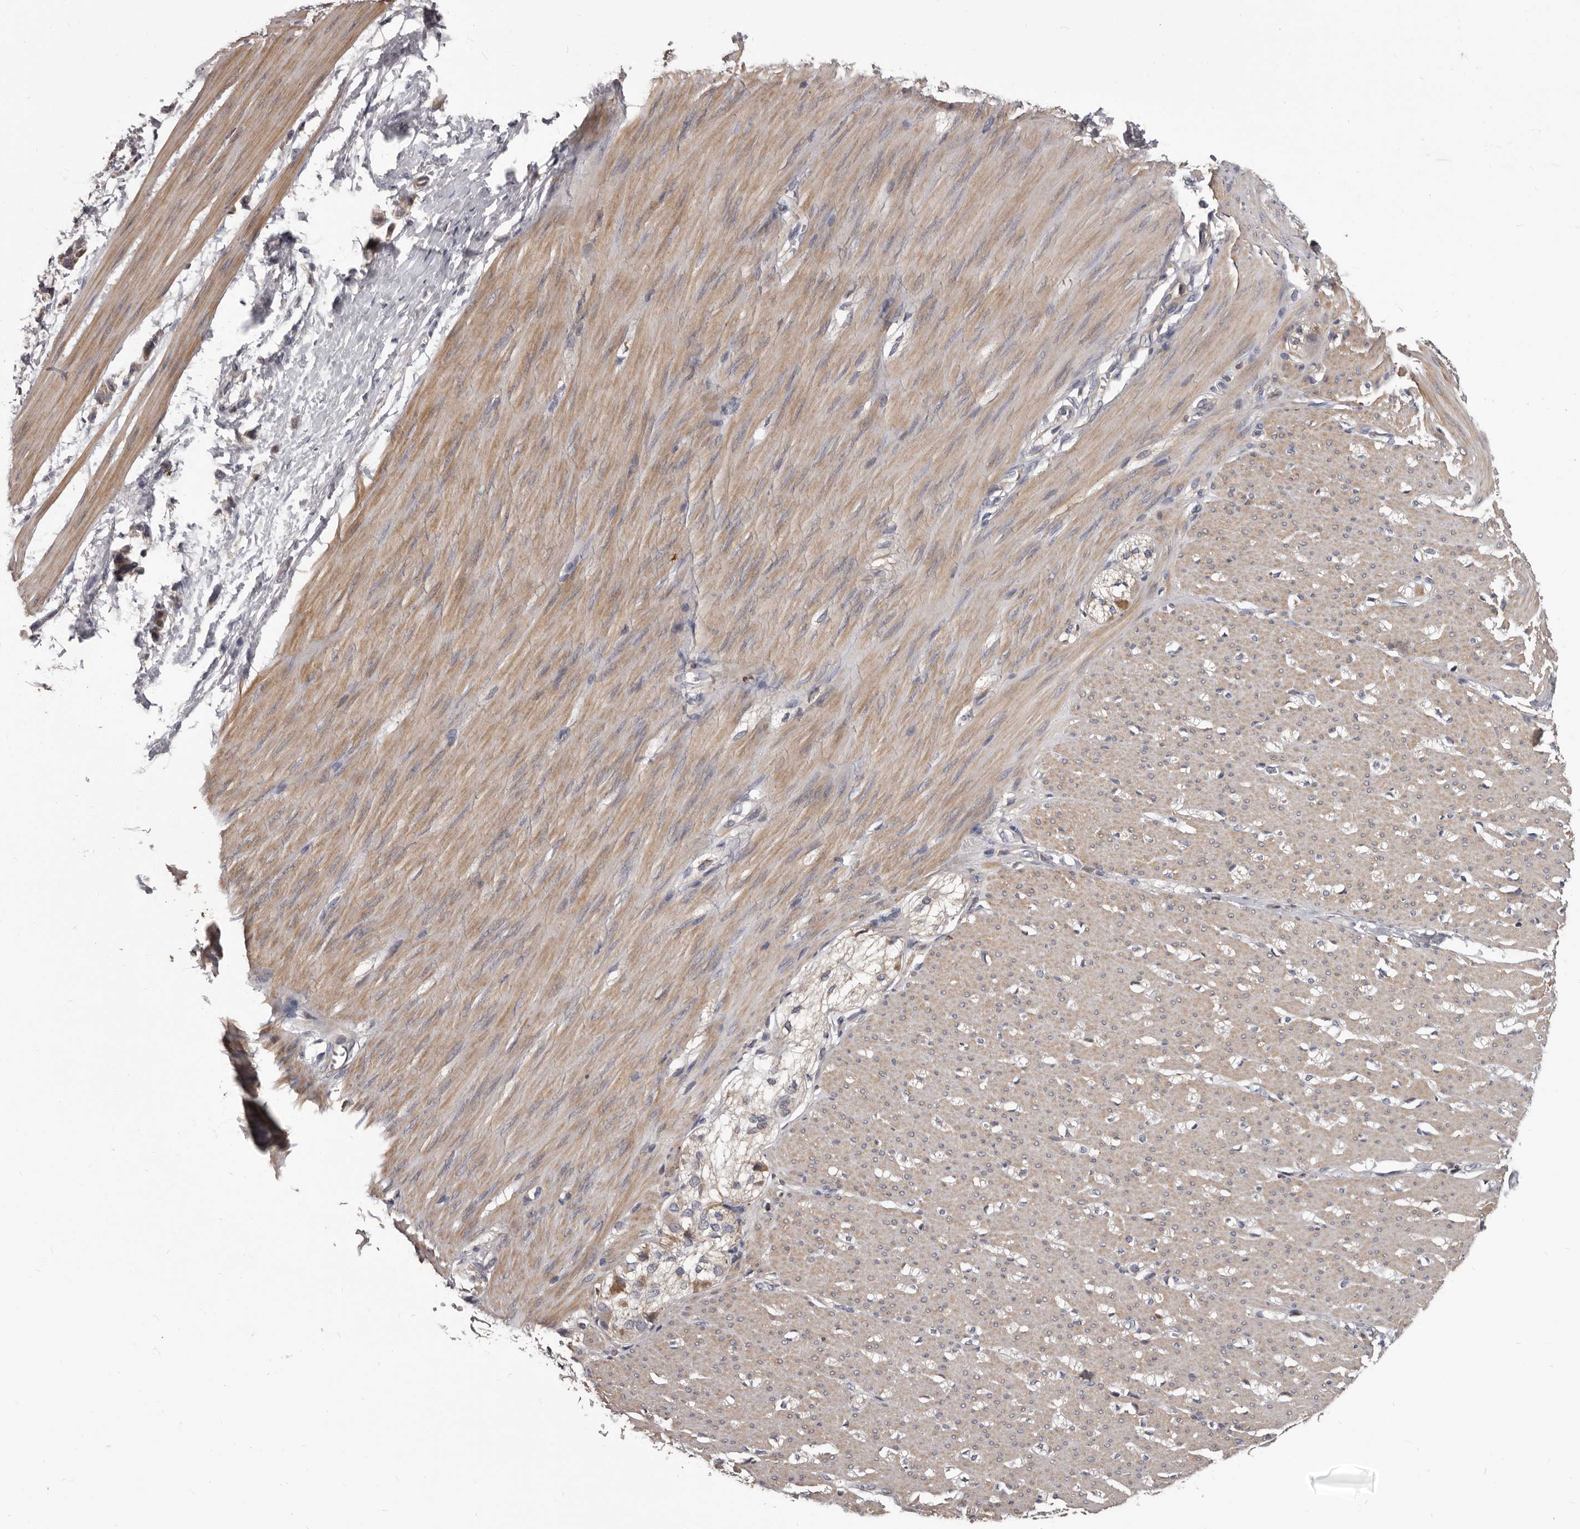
{"staining": {"intensity": "weak", "quantity": ">75%", "location": "cytoplasmic/membranous"}, "tissue": "smooth muscle", "cell_type": "Smooth muscle cells", "image_type": "normal", "snomed": [{"axis": "morphology", "description": "Normal tissue, NOS"}, {"axis": "morphology", "description": "Adenocarcinoma, NOS"}, {"axis": "topography", "description": "Colon"}, {"axis": "topography", "description": "Peripheral nerve tissue"}], "caption": "Immunohistochemical staining of unremarkable smooth muscle shows low levels of weak cytoplasmic/membranous staining in approximately >75% of smooth muscle cells. (Stains: DAB in brown, nuclei in blue, Microscopy: brightfield microscopy at high magnification).", "gene": "ALDH5A1", "patient": {"sex": "male", "age": 14}}